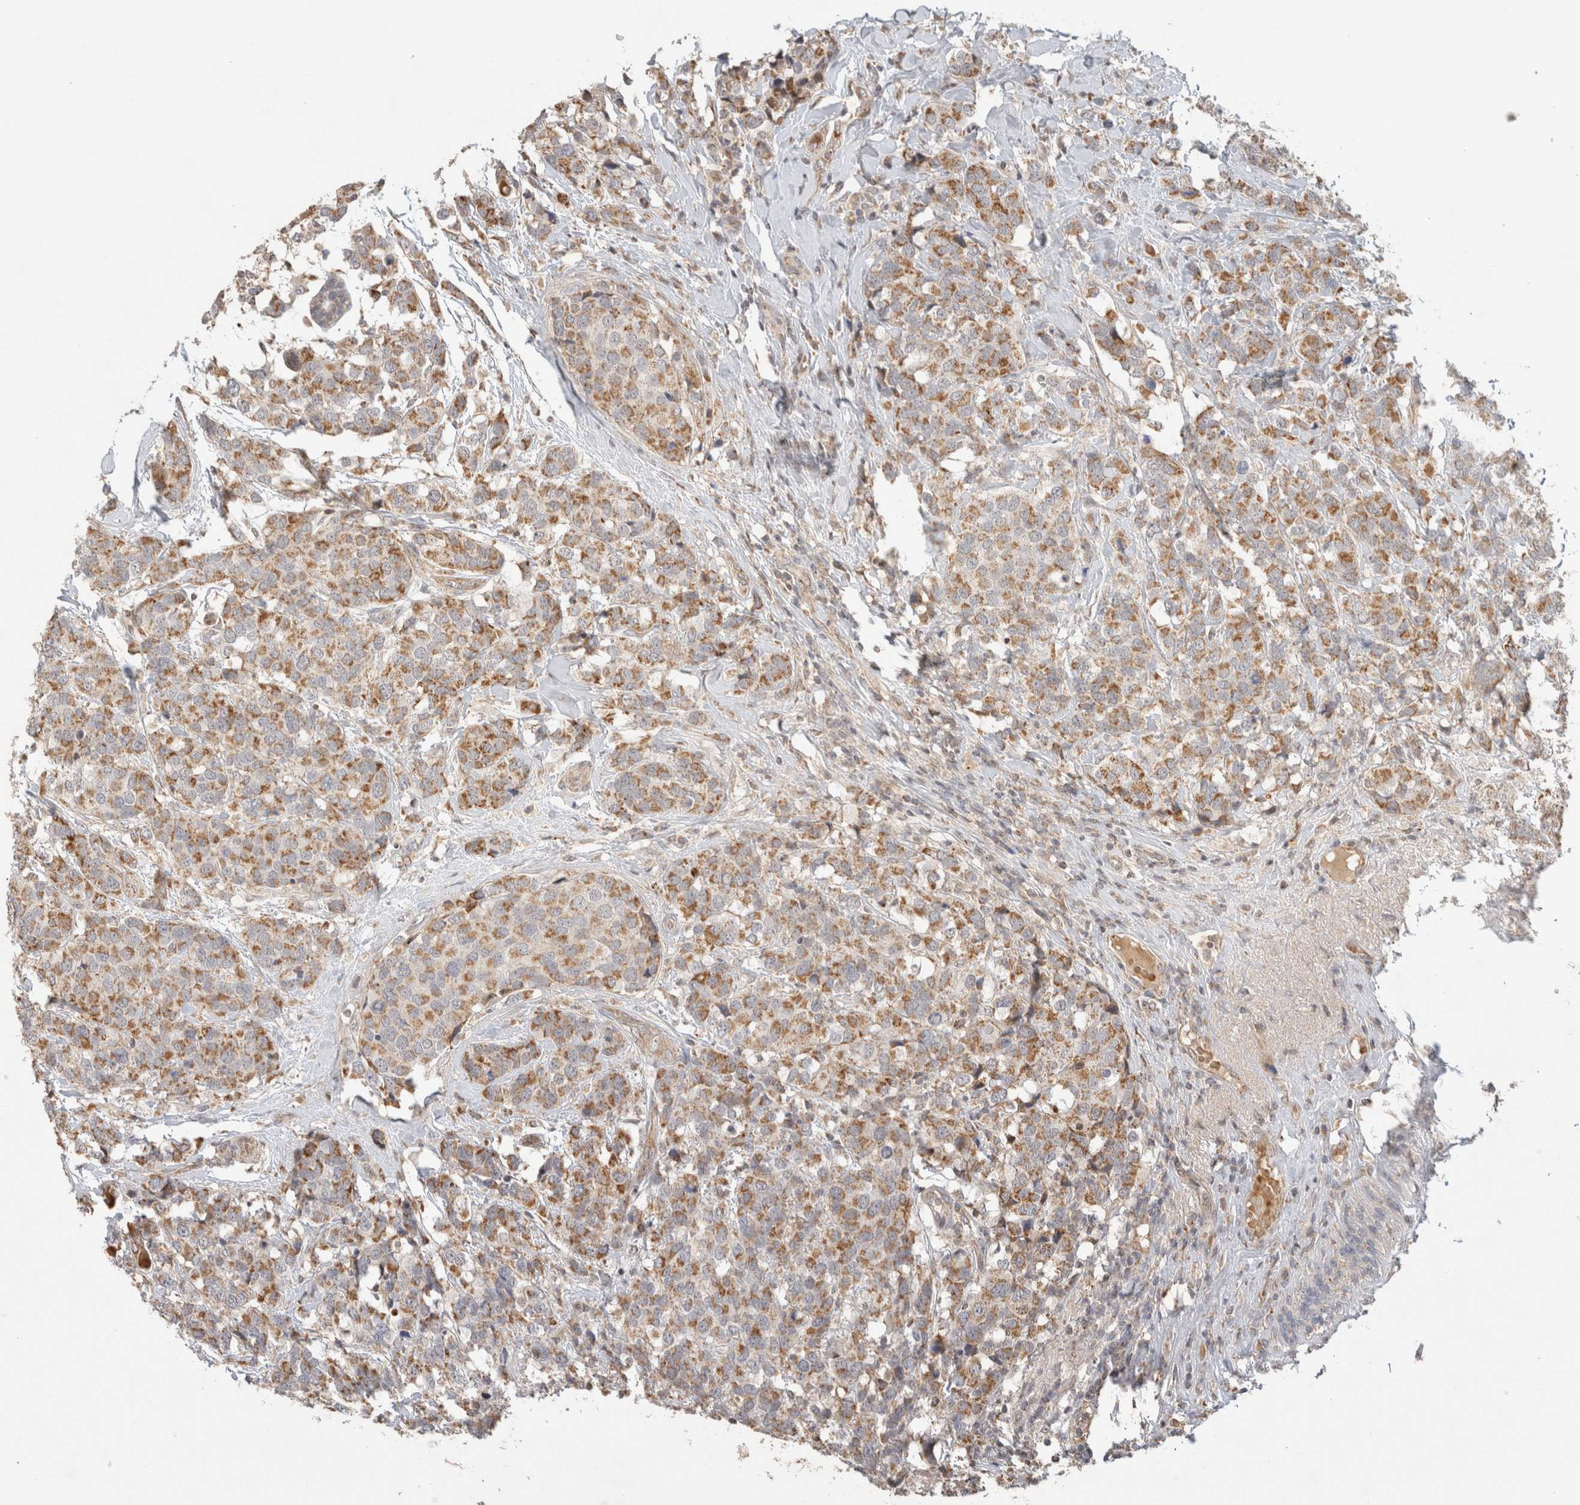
{"staining": {"intensity": "moderate", "quantity": ">75%", "location": "cytoplasmic/membranous"}, "tissue": "breast cancer", "cell_type": "Tumor cells", "image_type": "cancer", "snomed": [{"axis": "morphology", "description": "Lobular carcinoma"}, {"axis": "topography", "description": "Breast"}], "caption": "Lobular carcinoma (breast) stained with DAB immunohistochemistry (IHC) shows medium levels of moderate cytoplasmic/membranous expression in about >75% of tumor cells. (Brightfield microscopy of DAB IHC at high magnification).", "gene": "MRM3", "patient": {"sex": "female", "age": 59}}